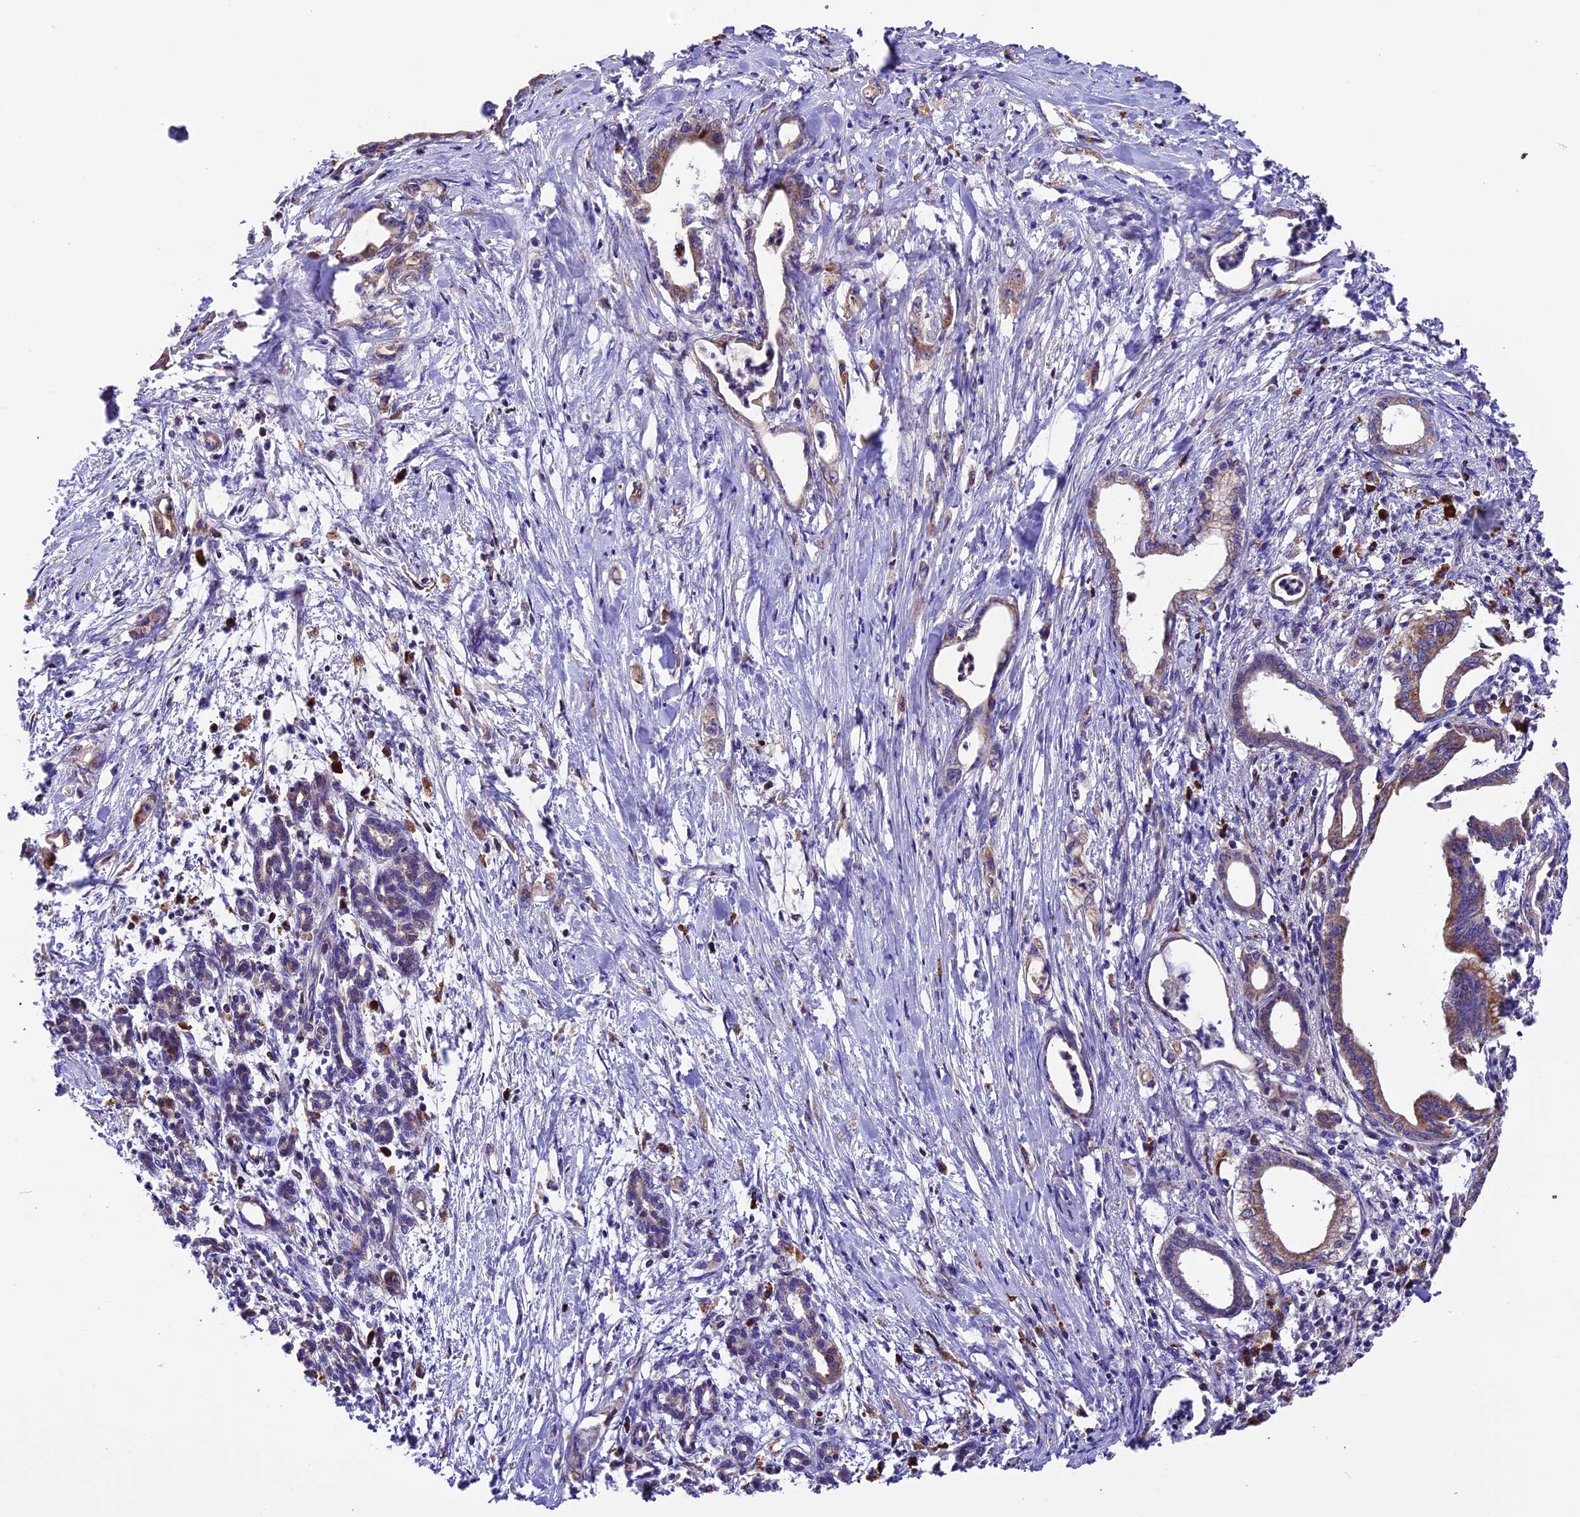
{"staining": {"intensity": "moderate", "quantity": "25%-75%", "location": "cytoplasmic/membranous"}, "tissue": "pancreatic cancer", "cell_type": "Tumor cells", "image_type": "cancer", "snomed": [{"axis": "morphology", "description": "Adenocarcinoma, NOS"}, {"axis": "topography", "description": "Pancreas"}], "caption": "Immunohistochemistry (DAB) staining of human adenocarcinoma (pancreatic) demonstrates moderate cytoplasmic/membranous protein staining in approximately 25%-75% of tumor cells.", "gene": "METTL22", "patient": {"sex": "female", "age": 55}}